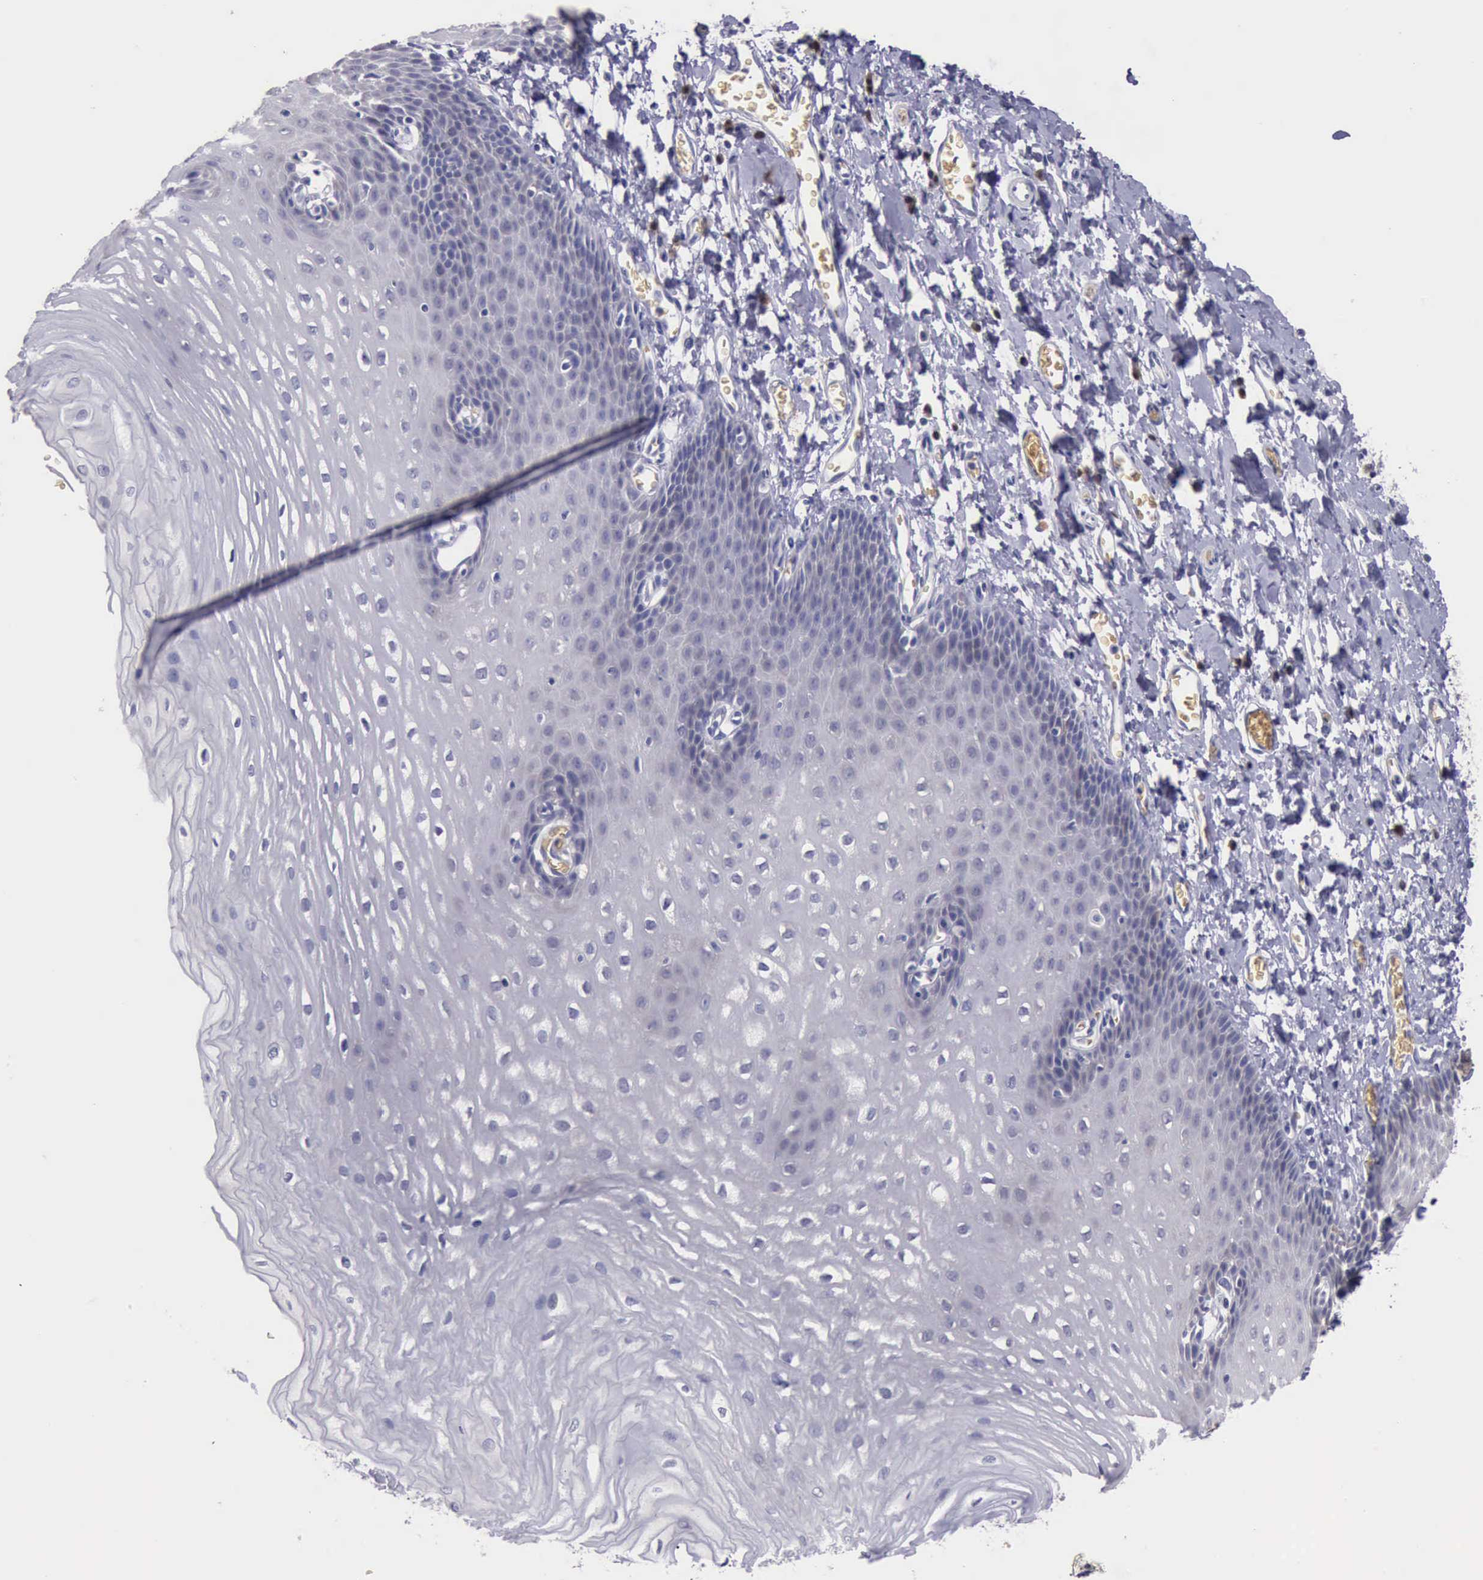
{"staining": {"intensity": "negative", "quantity": "none", "location": "none"}, "tissue": "esophagus", "cell_type": "Squamous epithelial cells", "image_type": "normal", "snomed": [{"axis": "morphology", "description": "Normal tissue, NOS"}, {"axis": "topography", "description": "Esophagus"}], "caption": "Squamous epithelial cells are negative for protein expression in unremarkable human esophagus. (Immunohistochemistry, brightfield microscopy, high magnification).", "gene": "CEP128", "patient": {"sex": "male", "age": 70}}